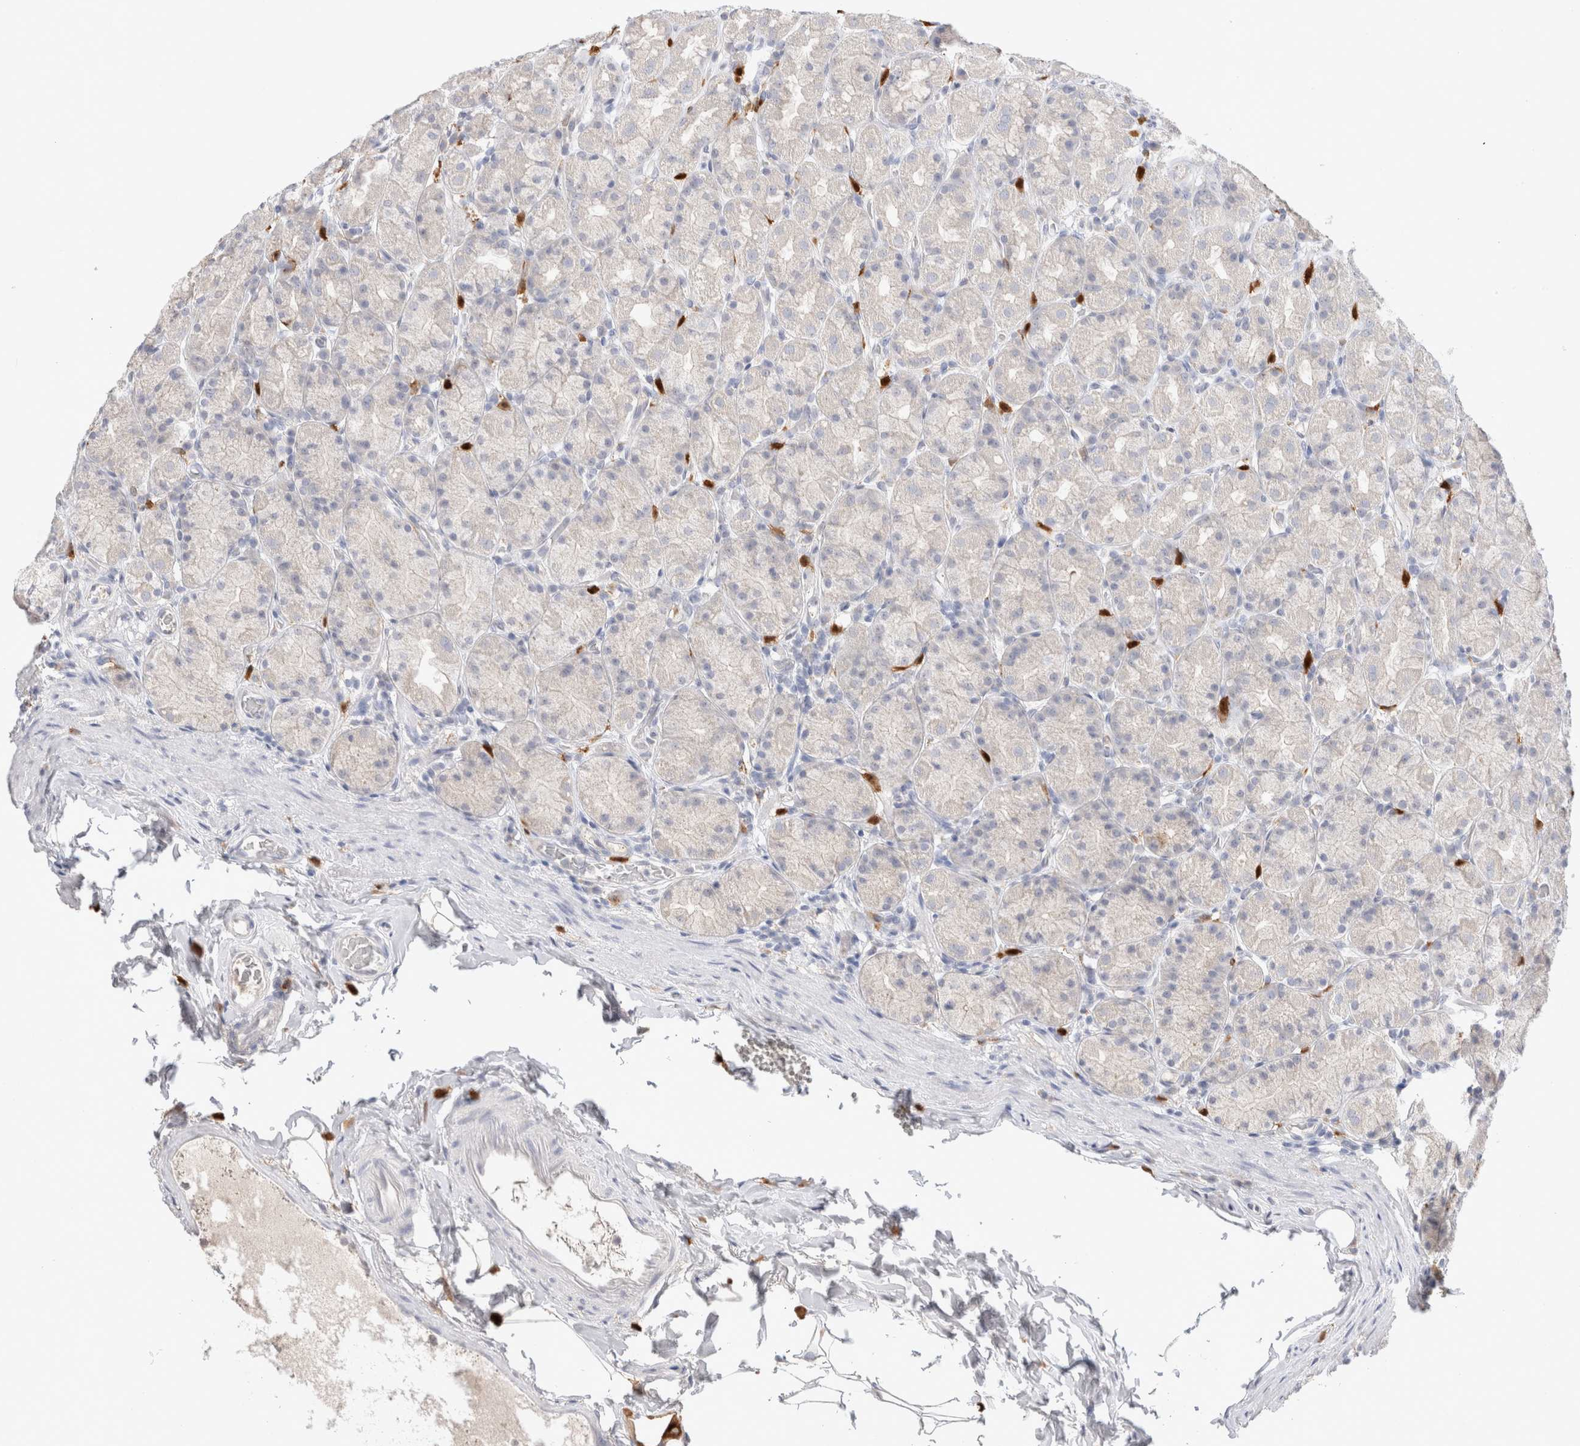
{"staining": {"intensity": "negative", "quantity": "none", "location": "none"}, "tissue": "stomach", "cell_type": "Glandular cells", "image_type": "normal", "snomed": [{"axis": "morphology", "description": "Normal tissue, NOS"}, {"axis": "topography", "description": "Stomach, upper"}], "caption": "This image is of benign stomach stained with immunohistochemistry to label a protein in brown with the nuclei are counter-stained blue. There is no positivity in glandular cells. (DAB immunohistochemistry (IHC) visualized using brightfield microscopy, high magnification).", "gene": "HPGDS", "patient": {"sex": "male", "age": 68}}